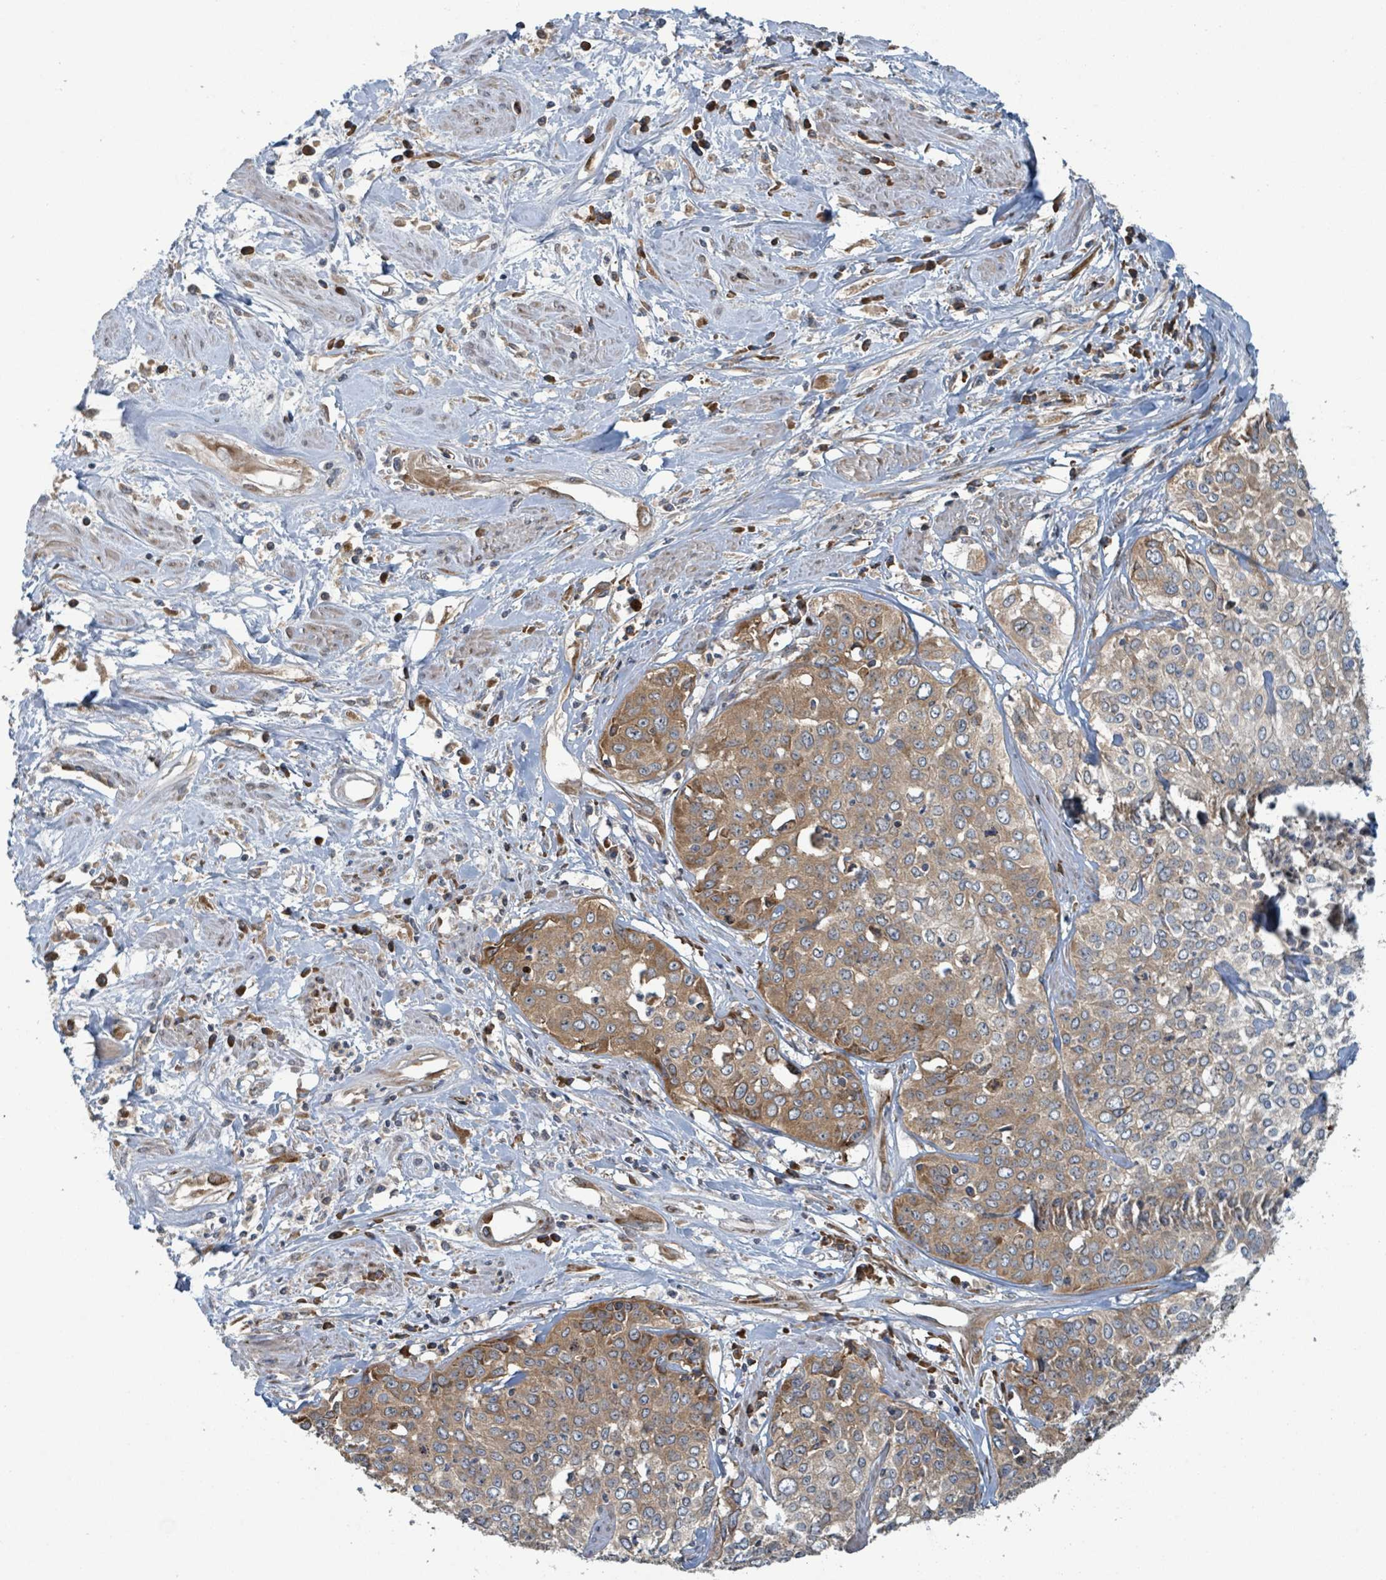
{"staining": {"intensity": "moderate", "quantity": "25%-75%", "location": "cytoplasmic/membranous"}, "tissue": "cervical cancer", "cell_type": "Tumor cells", "image_type": "cancer", "snomed": [{"axis": "morphology", "description": "Squamous cell carcinoma, NOS"}, {"axis": "topography", "description": "Cervix"}], "caption": "The histopathology image demonstrates immunohistochemical staining of cervical squamous cell carcinoma. There is moderate cytoplasmic/membranous positivity is seen in about 25%-75% of tumor cells. The staining is performed using DAB brown chromogen to label protein expression. The nuclei are counter-stained blue using hematoxylin.", "gene": "OR51E1", "patient": {"sex": "female", "age": 31}}